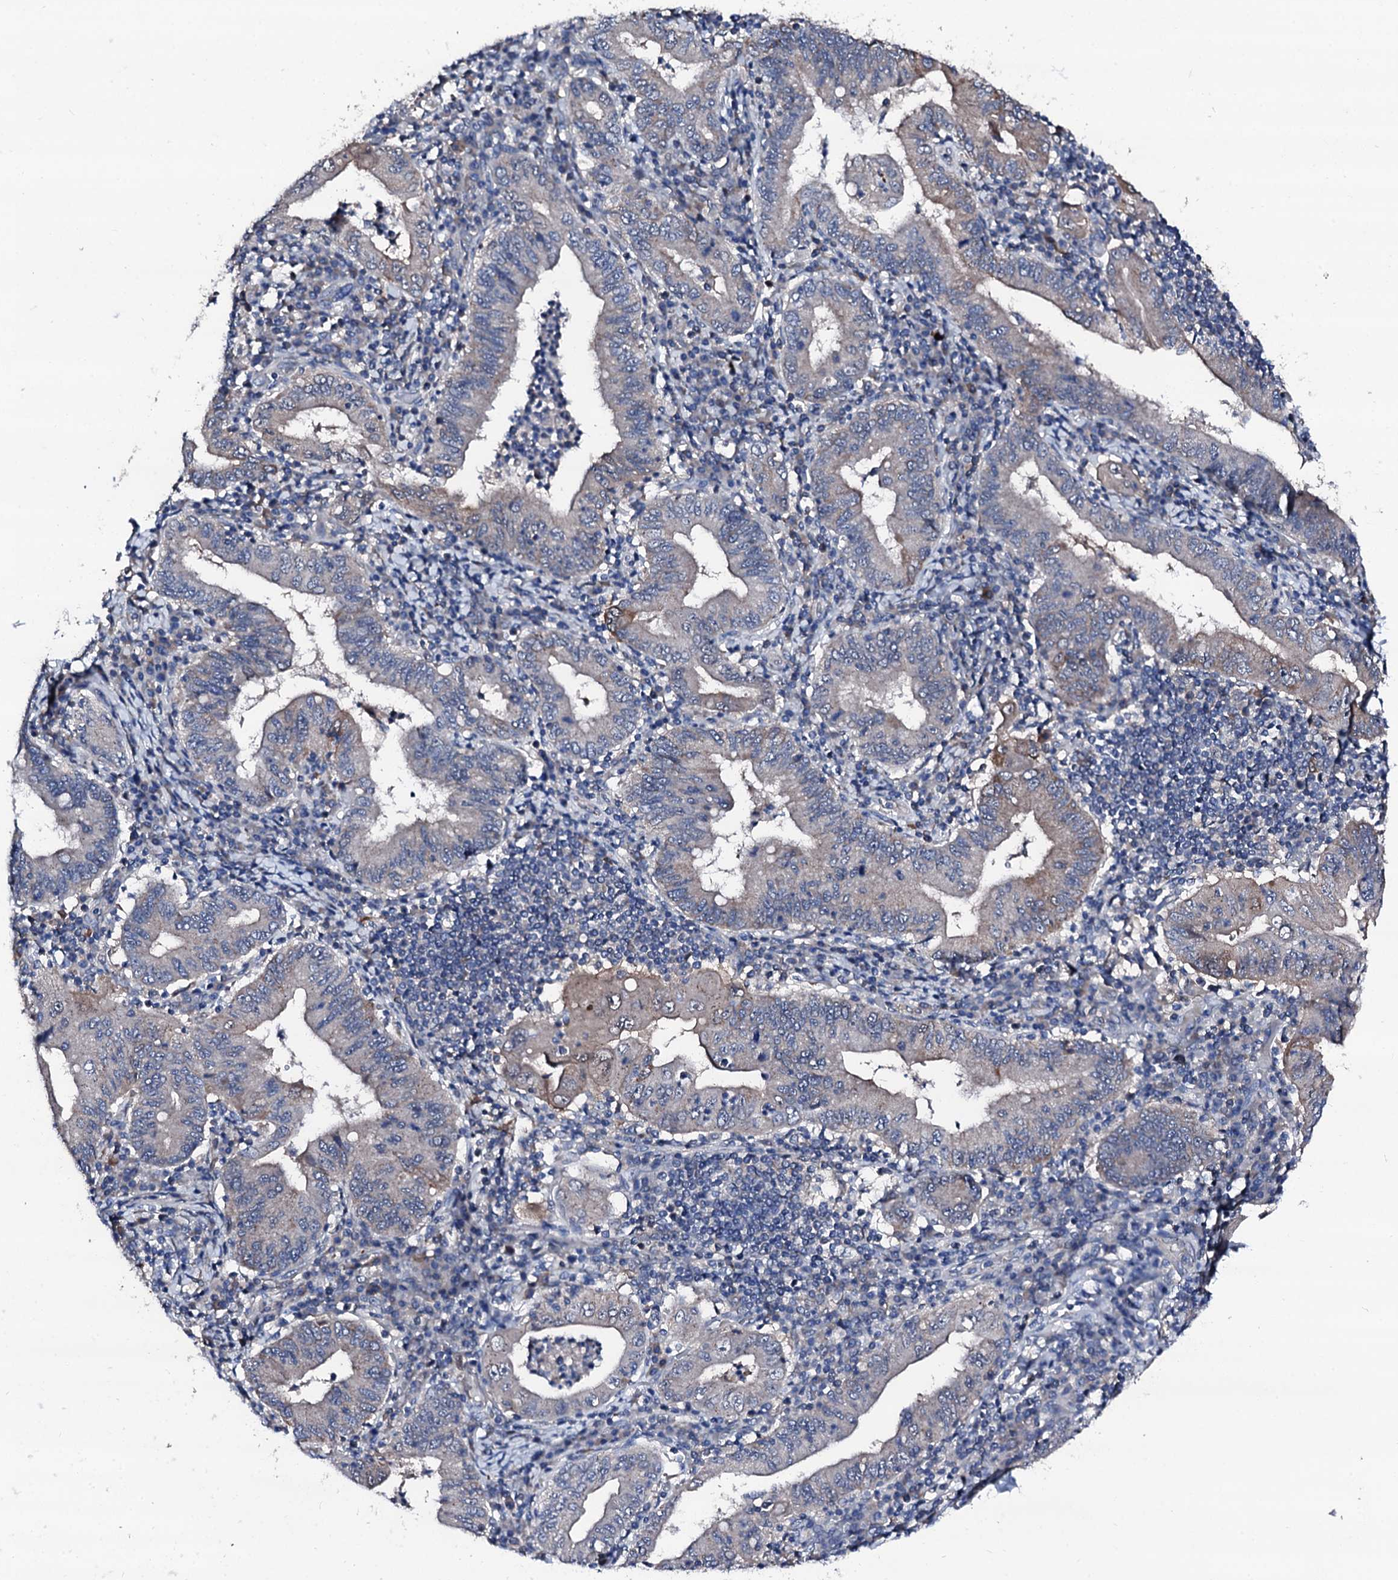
{"staining": {"intensity": "weak", "quantity": "<25%", "location": "cytoplasmic/membranous"}, "tissue": "stomach cancer", "cell_type": "Tumor cells", "image_type": "cancer", "snomed": [{"axis": "morphology", "description": "Normal tissue, NOS"}, {"axis": "morphology", "description": "Adenocarcinoma, NOS"}, {"axis": "topography", "description": "Esophagus"}, {"axis": "topography", "description": "Stomach, upper"}, {"axis": "topography", "description": "Peripheral nerve tissue"}], "caption": "Immunohistochemical staining of stomach cancer (adenocarcinoma) demonstrates no significant positivity in tumor cells.", "gene": "TRAFD1", "patient": {"sex": "male", "age": 62}}